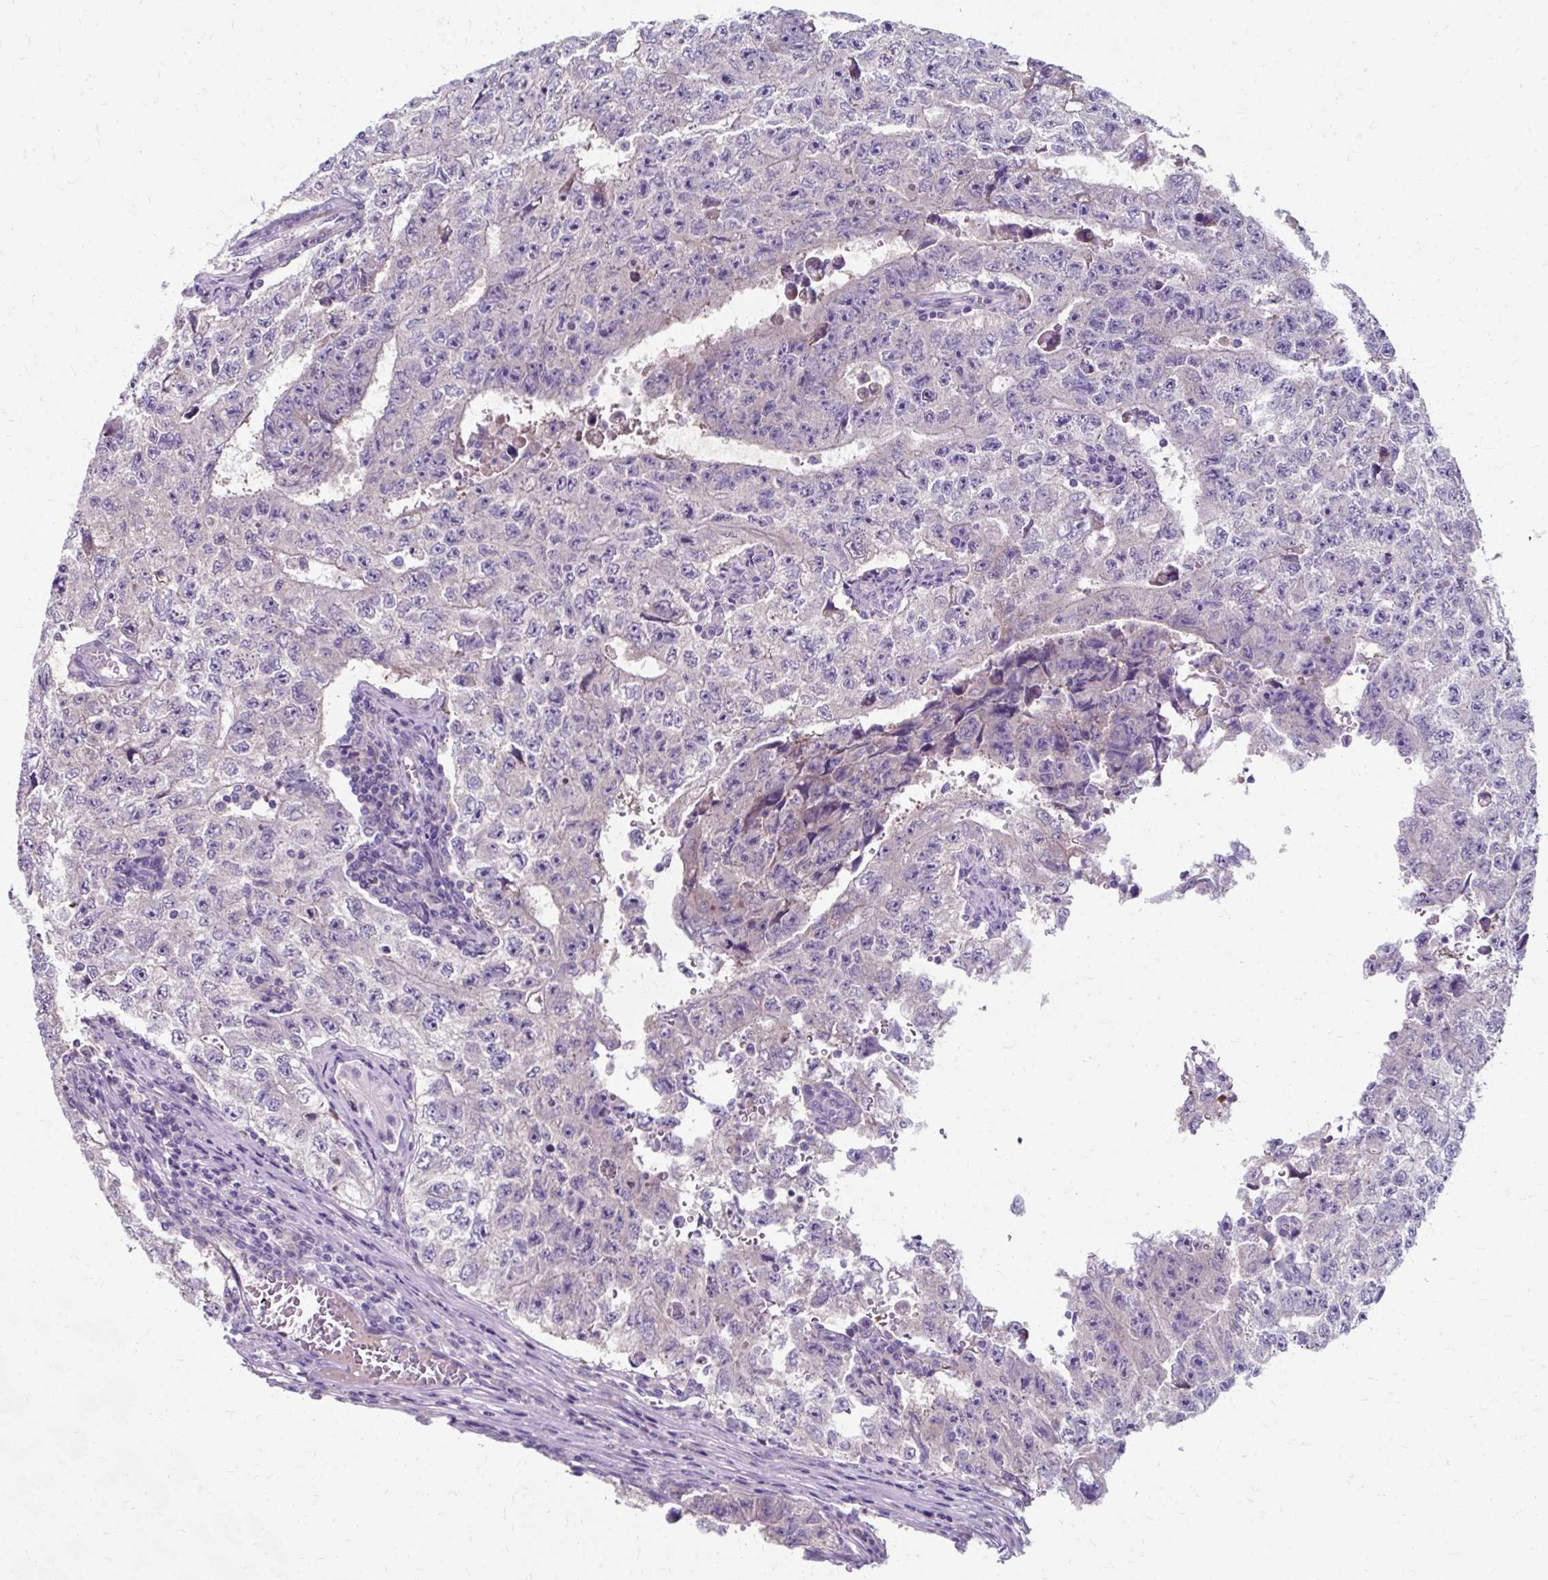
{"staining": {"intensity": "negative", "quantity": "none", "location": "none"}, "tissue": "testis cancer", "cell_type": "Tumor cells", "image_type": "cancer", "snomed": [{"axis": "morphology", "description": "Carcinoma, Embryonal, NOS"}, {"axis": "topography", "description": "Testis"}], "caption": "This is an IHC micrograph of testis cancer (embryonal carcinoma). There is no staining in tumor cells.", "gene": "ZNF555", "patient": {"sex": "male", "age": 17}}